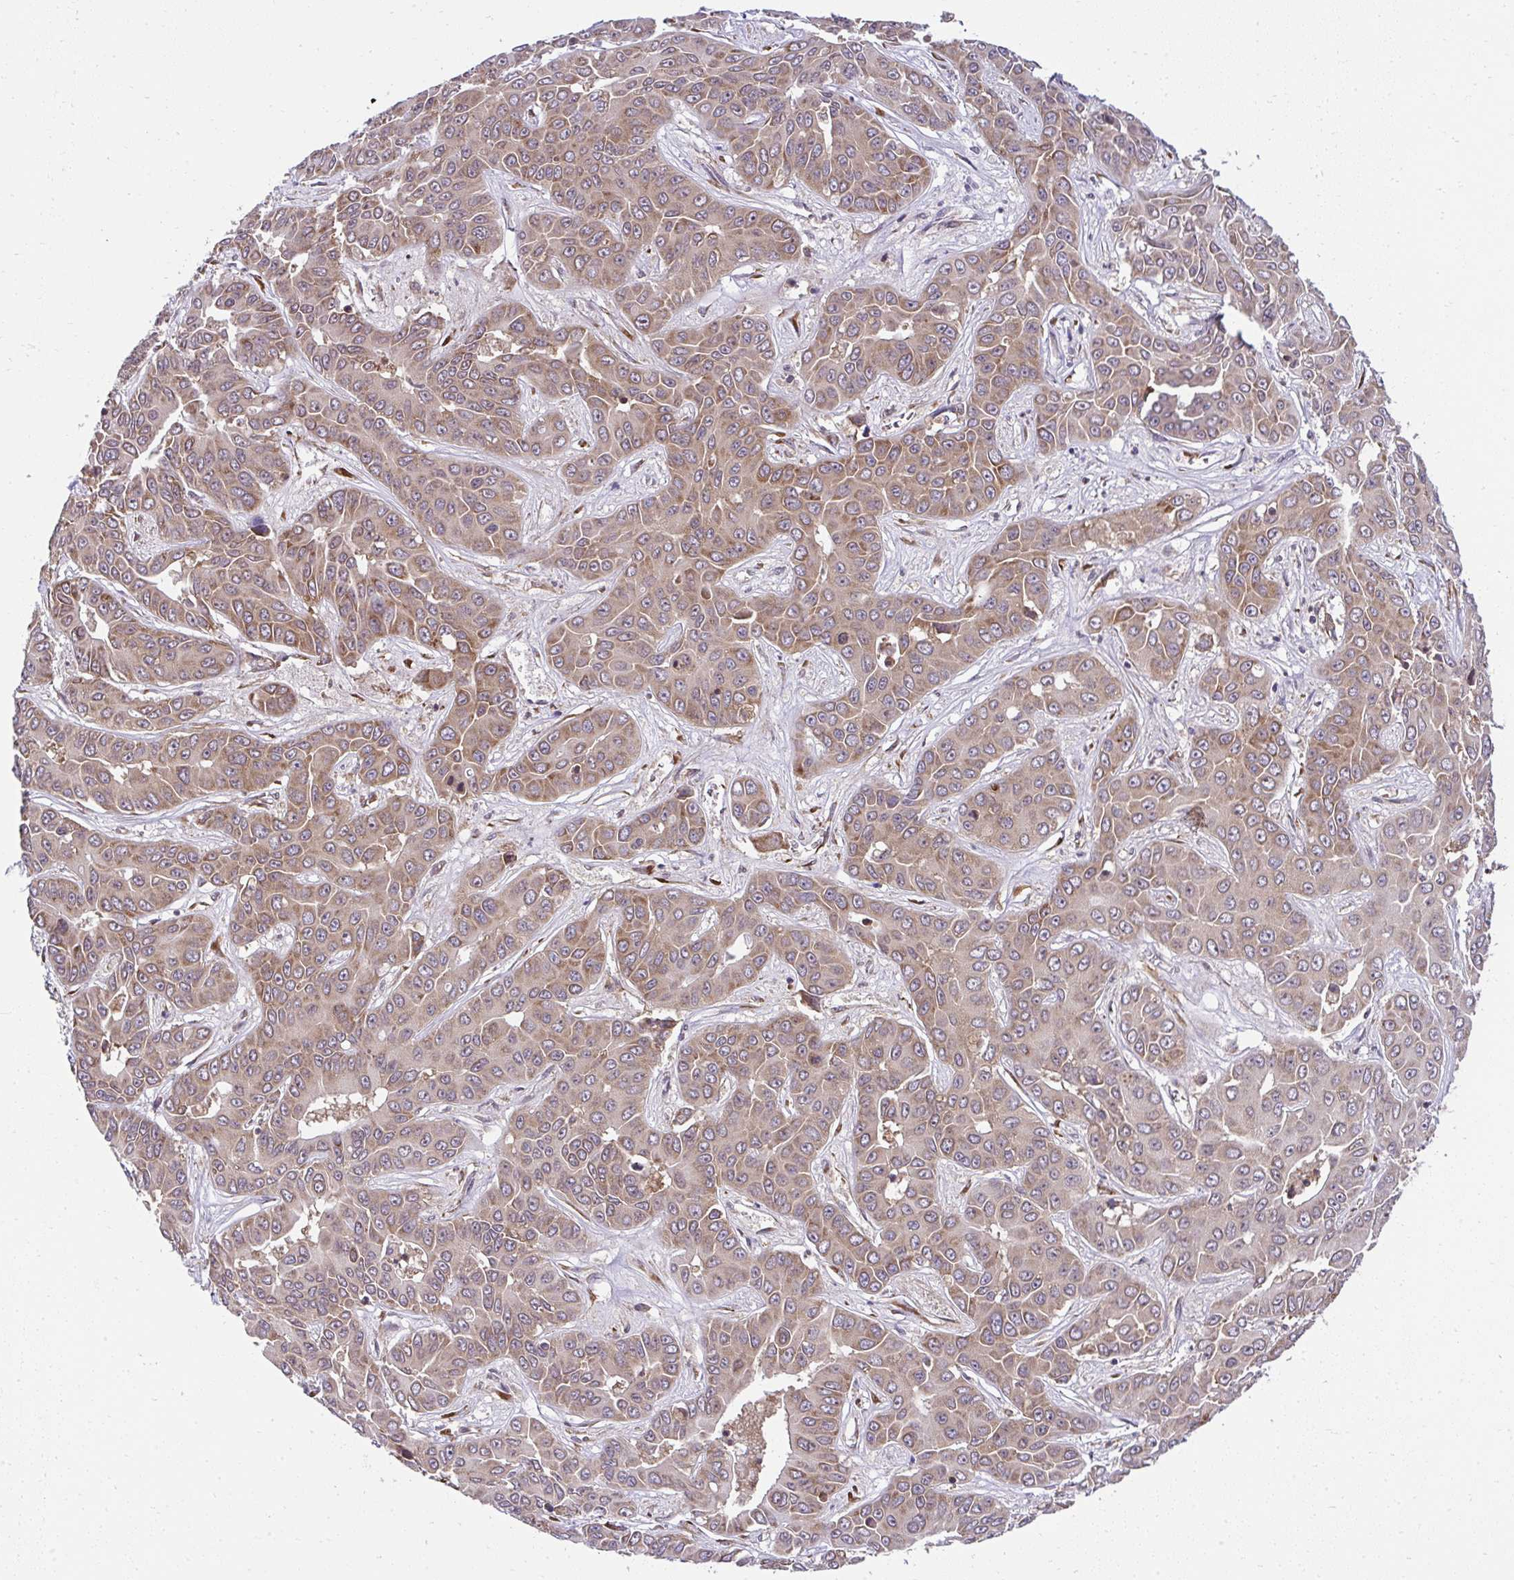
{"staining": {"intensity": "moderate", "quantity": ">75%", "location": "cytoplasmic/membranous"}, "tissue": "liver cancer", "cell_type": "Tumor cells", "image_type": "cancer", "snomed": [{"axis": "morphology", "description": "Cholangiocarcinoma"}, {"axis": "topography", "description": "Liver"}], "caption": "A brown stain shows moderate cytoplasmic/membranous expression of a protein in human liver cholangiocarcinoma tumor cells. Using DAB (brown) and hematoxylin (blue) stains, captured at high magnification using brightfield microscopy.", "gene": "RPS7", "patient": {"sex": "female", "age": 52}}